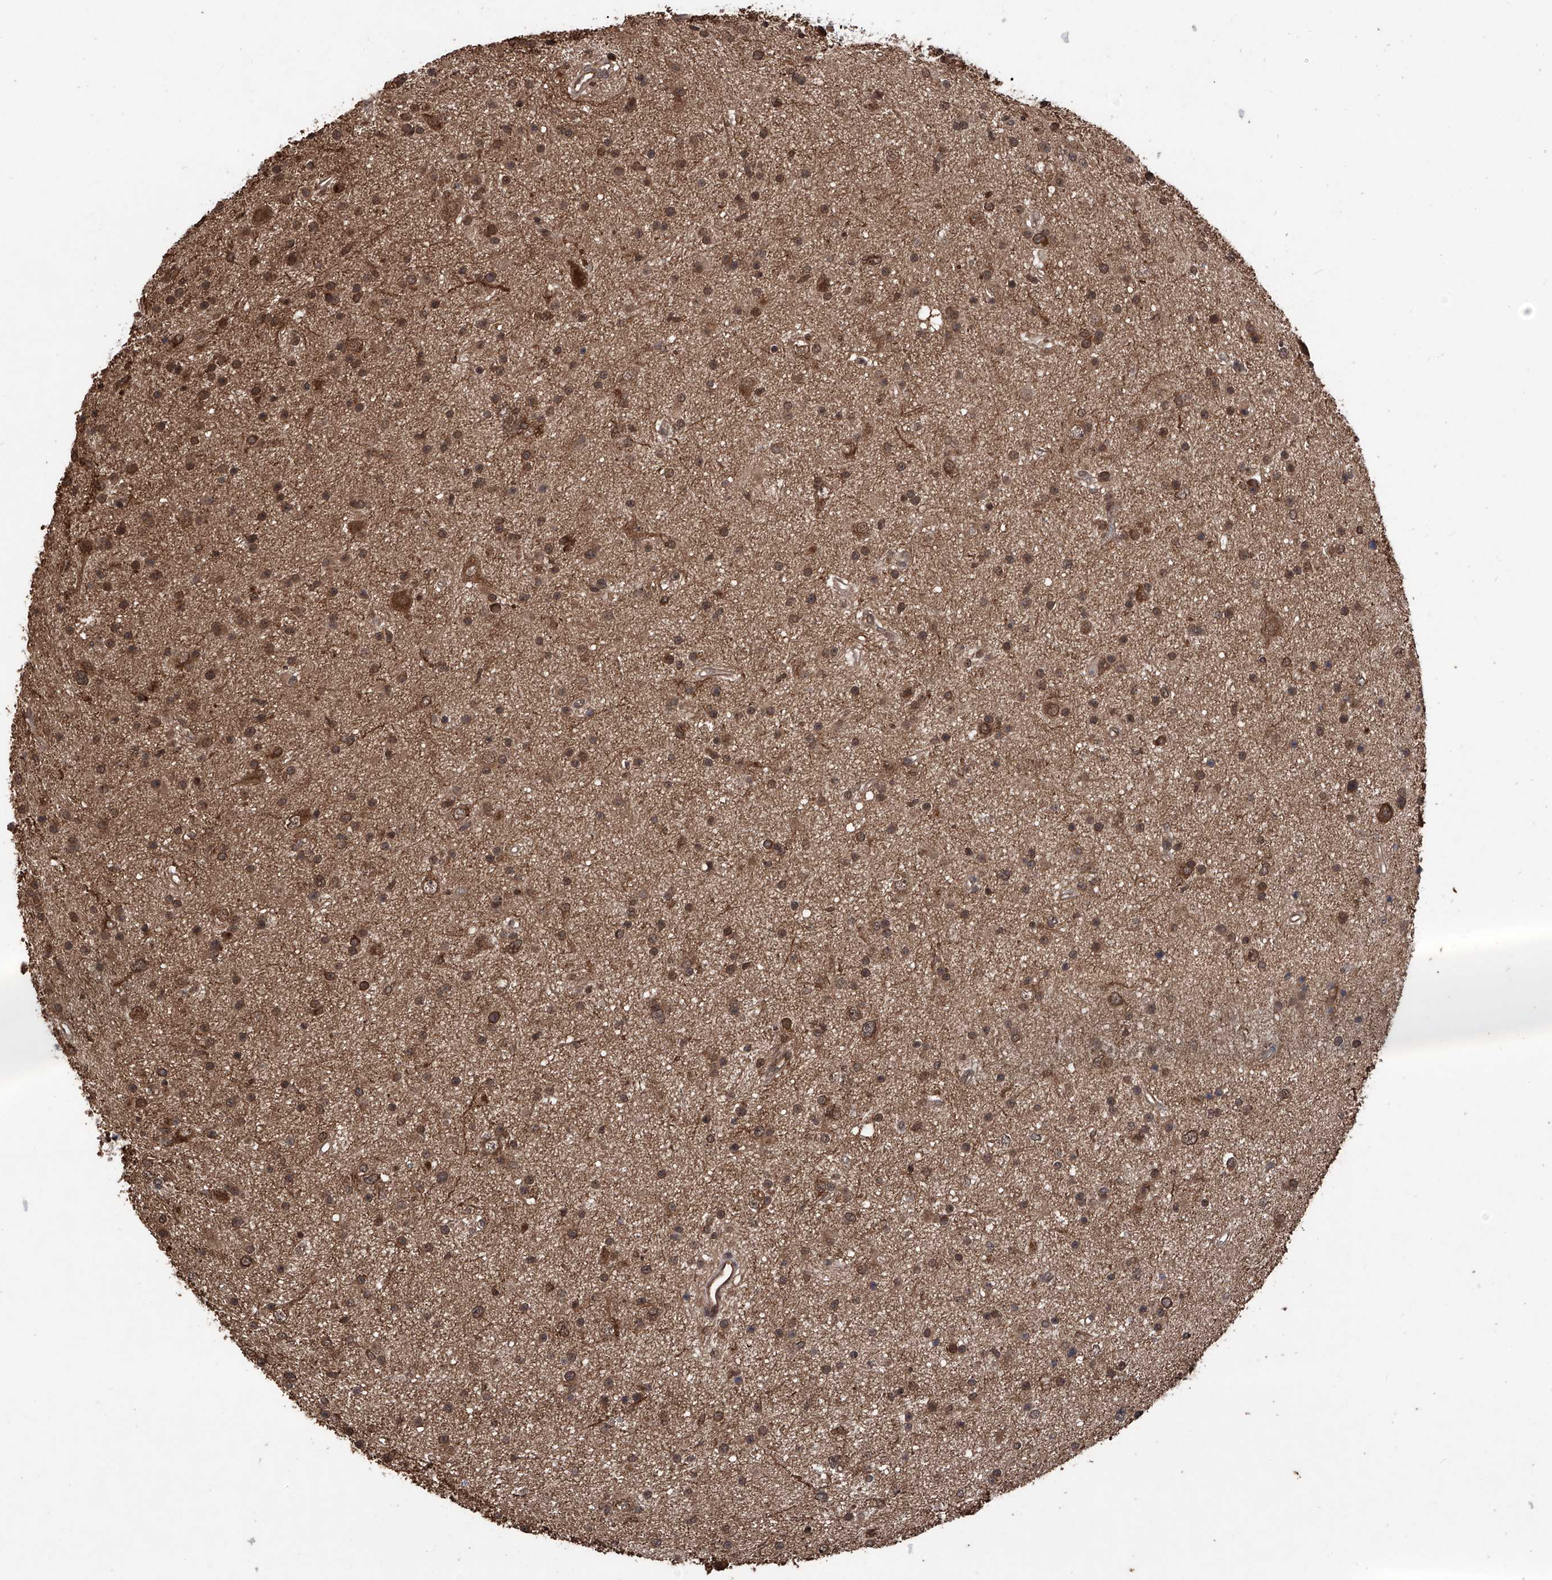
{"staining": {"intensity": "moderate", "quantity": ">75%", "location": "cytoplasmic/membranous,nuclear"}, "tissue": "glioma", "cell_type": "Tumor cells", "image_type": "cancer", "snomed": [{"axis": "morphology", "description": "Glioma, malignant, Low grade"}, {"axis": "topography", "description": "Cerebral cortex"}], "caption": "A brown stain highlights moderate cytoplasmic/membranous and nuclear expression of a protein in glioma tumor cells.", "gene": "LYSMD4", "patient": {"sex": "female", "age": 39}}